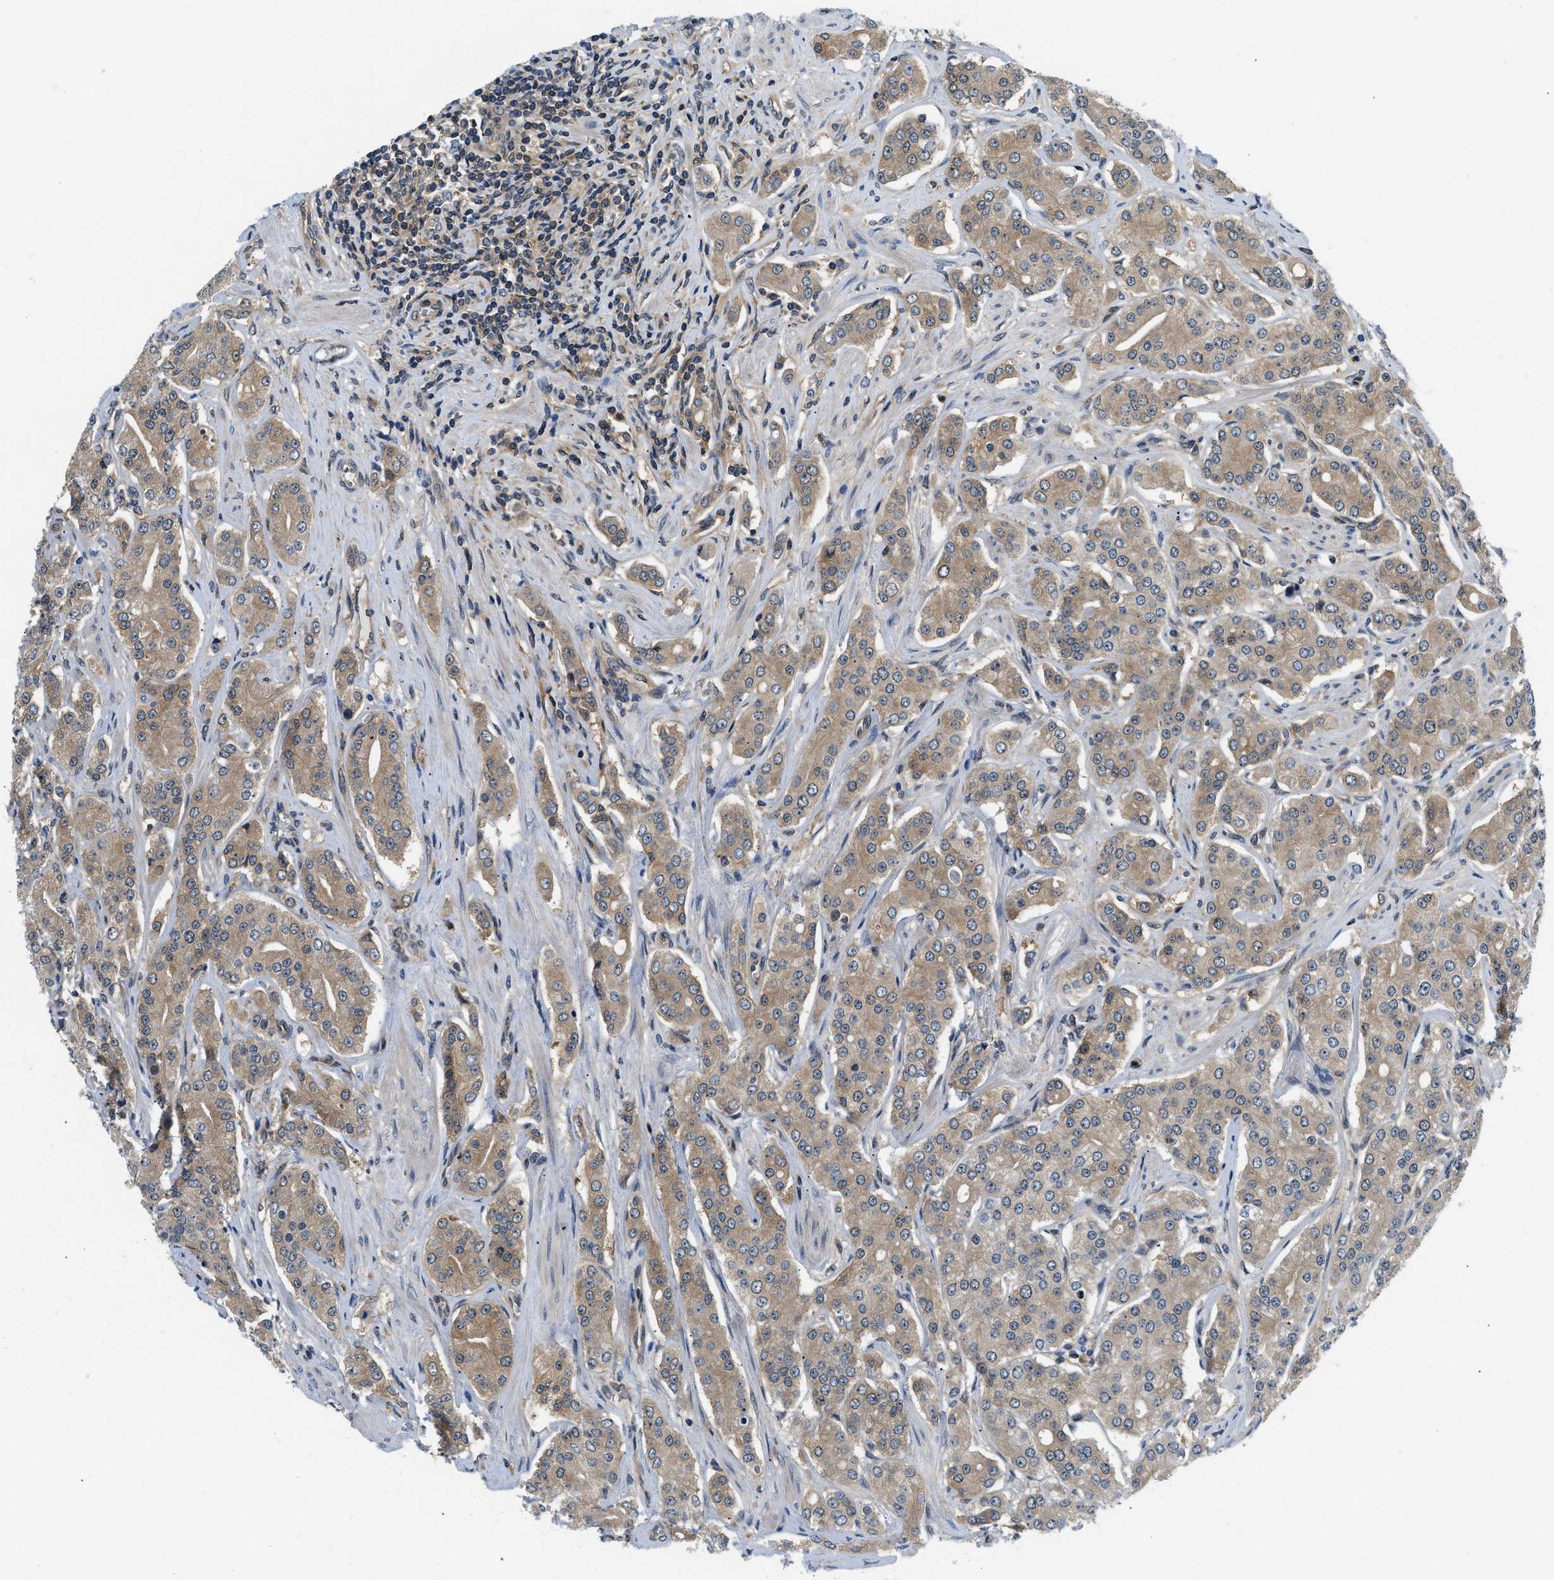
{"staining": {"intensity": "moderate", "quantity": ">75%", "location": "cytoplasmic/membranous"}, "tissue": "prostate cancer", "cell_type": "Tumor cells", "image_type": "cancer", "snomed": [{"axis": "morphology", "description": "Adenocarcinoma, Low grade"}, {"axis": "topography", "description": "Prostate"}], "caption": "DAB (3,3'-diaminobenzidine) immunohistochemical staining of prostate adenocarcinoma (low-grade) displays moderate cytoplasmic/membranous protein positivity in approximately >75% of tumor cells. Immunohistochemistry stains the protein of interest in brown and the nuclei are stained blue.", "gene": "EIF4EBP2", "patient": {"sex": "male", "age": 69}}